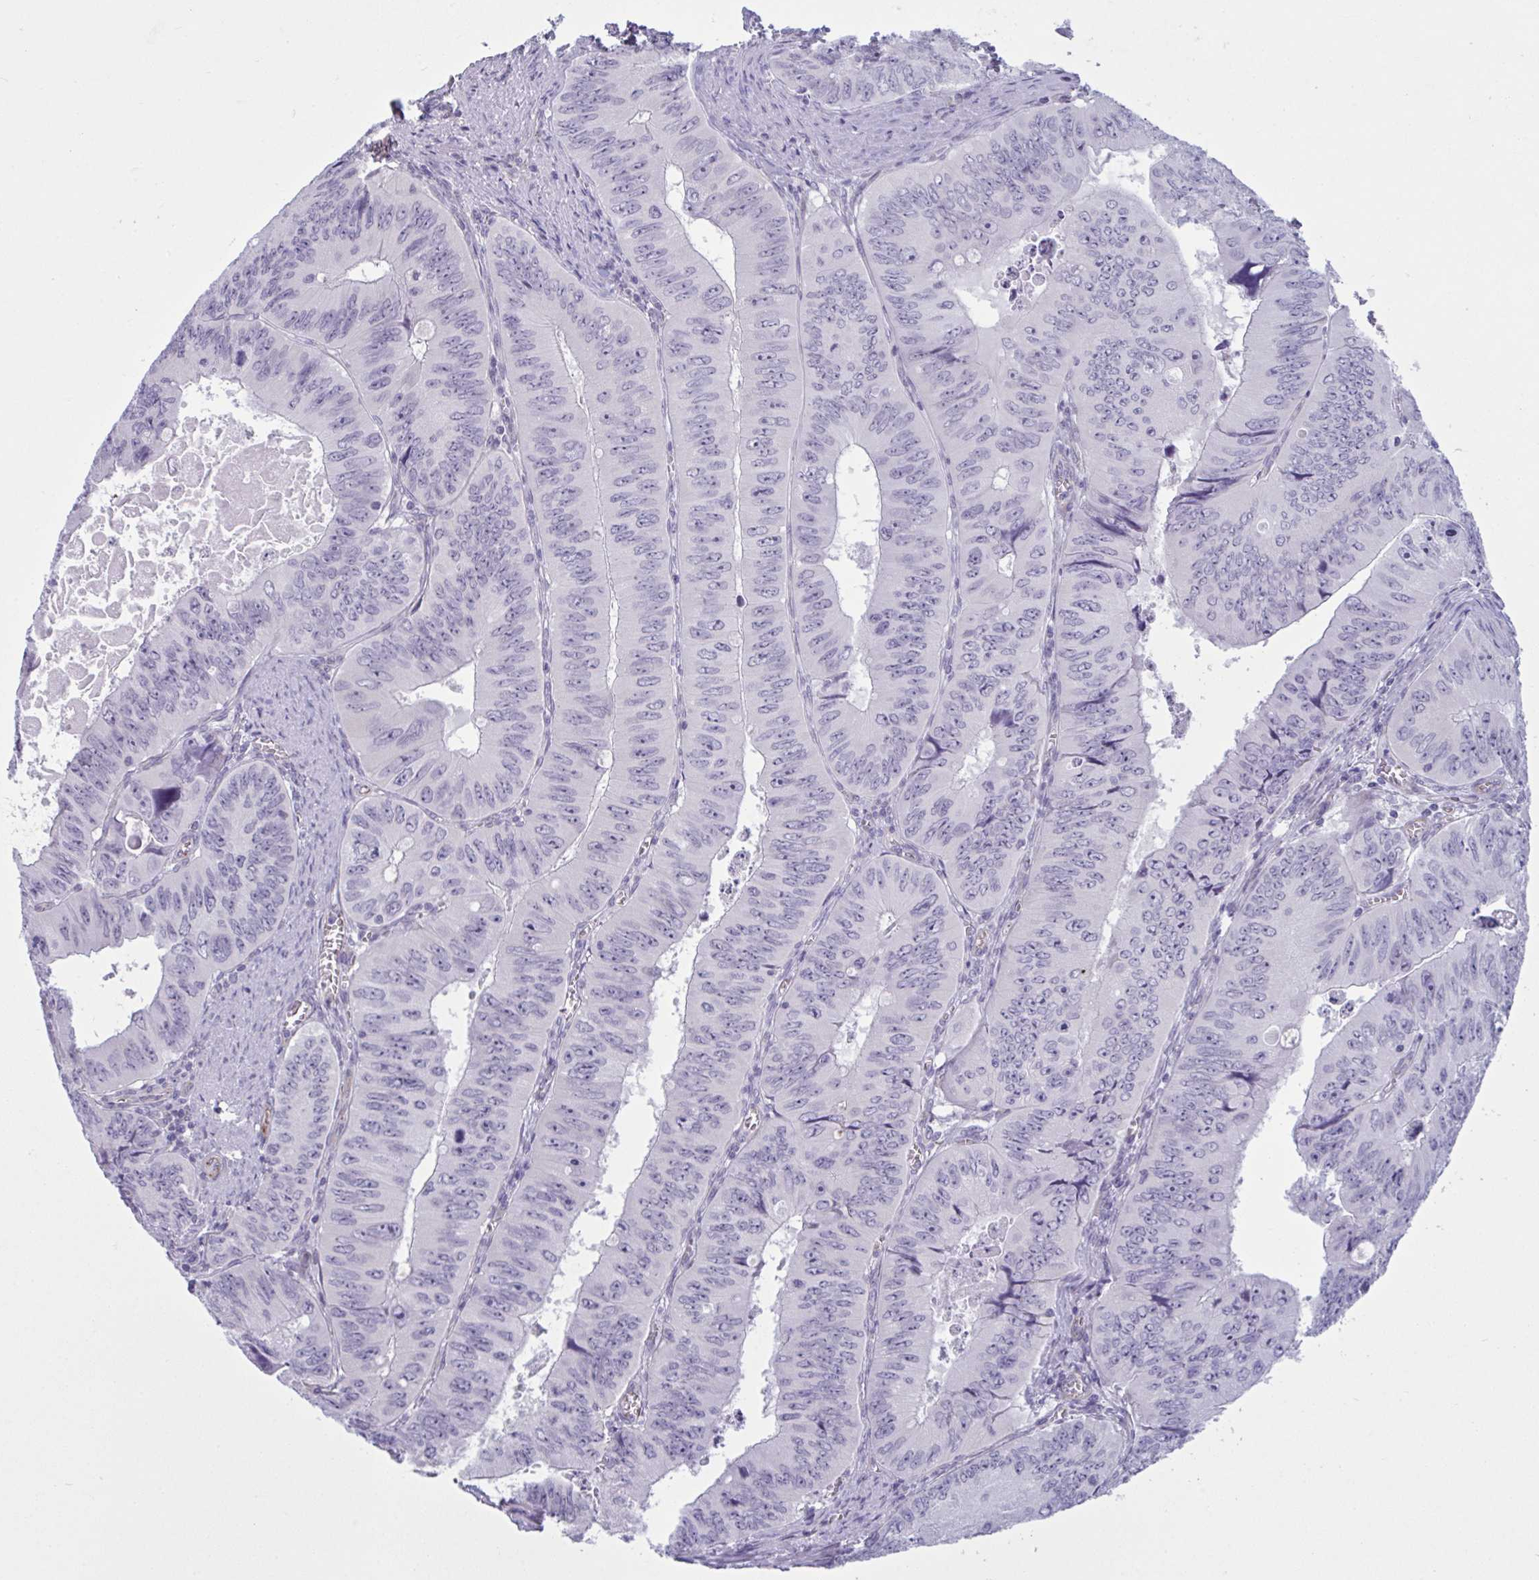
{"staining": {"intensity": "negative", "quantity": "none", "location": "none"}, "tissue": "colorectal cancer", "cell_type": "Tumor cells", "image_type": "cancer", "snomed": [{"axis": "morphology", "description": "Adenocarcinoma, NOS"}, {"axis": "topography", "description": "Colon"}], "caption": "The immunohistochemistry (IHC) image has no significant staining in tumor cells of colorectal cancer tissue.", "gene": "OR1L3", "patient": {"sex": "female", "age": 84}}